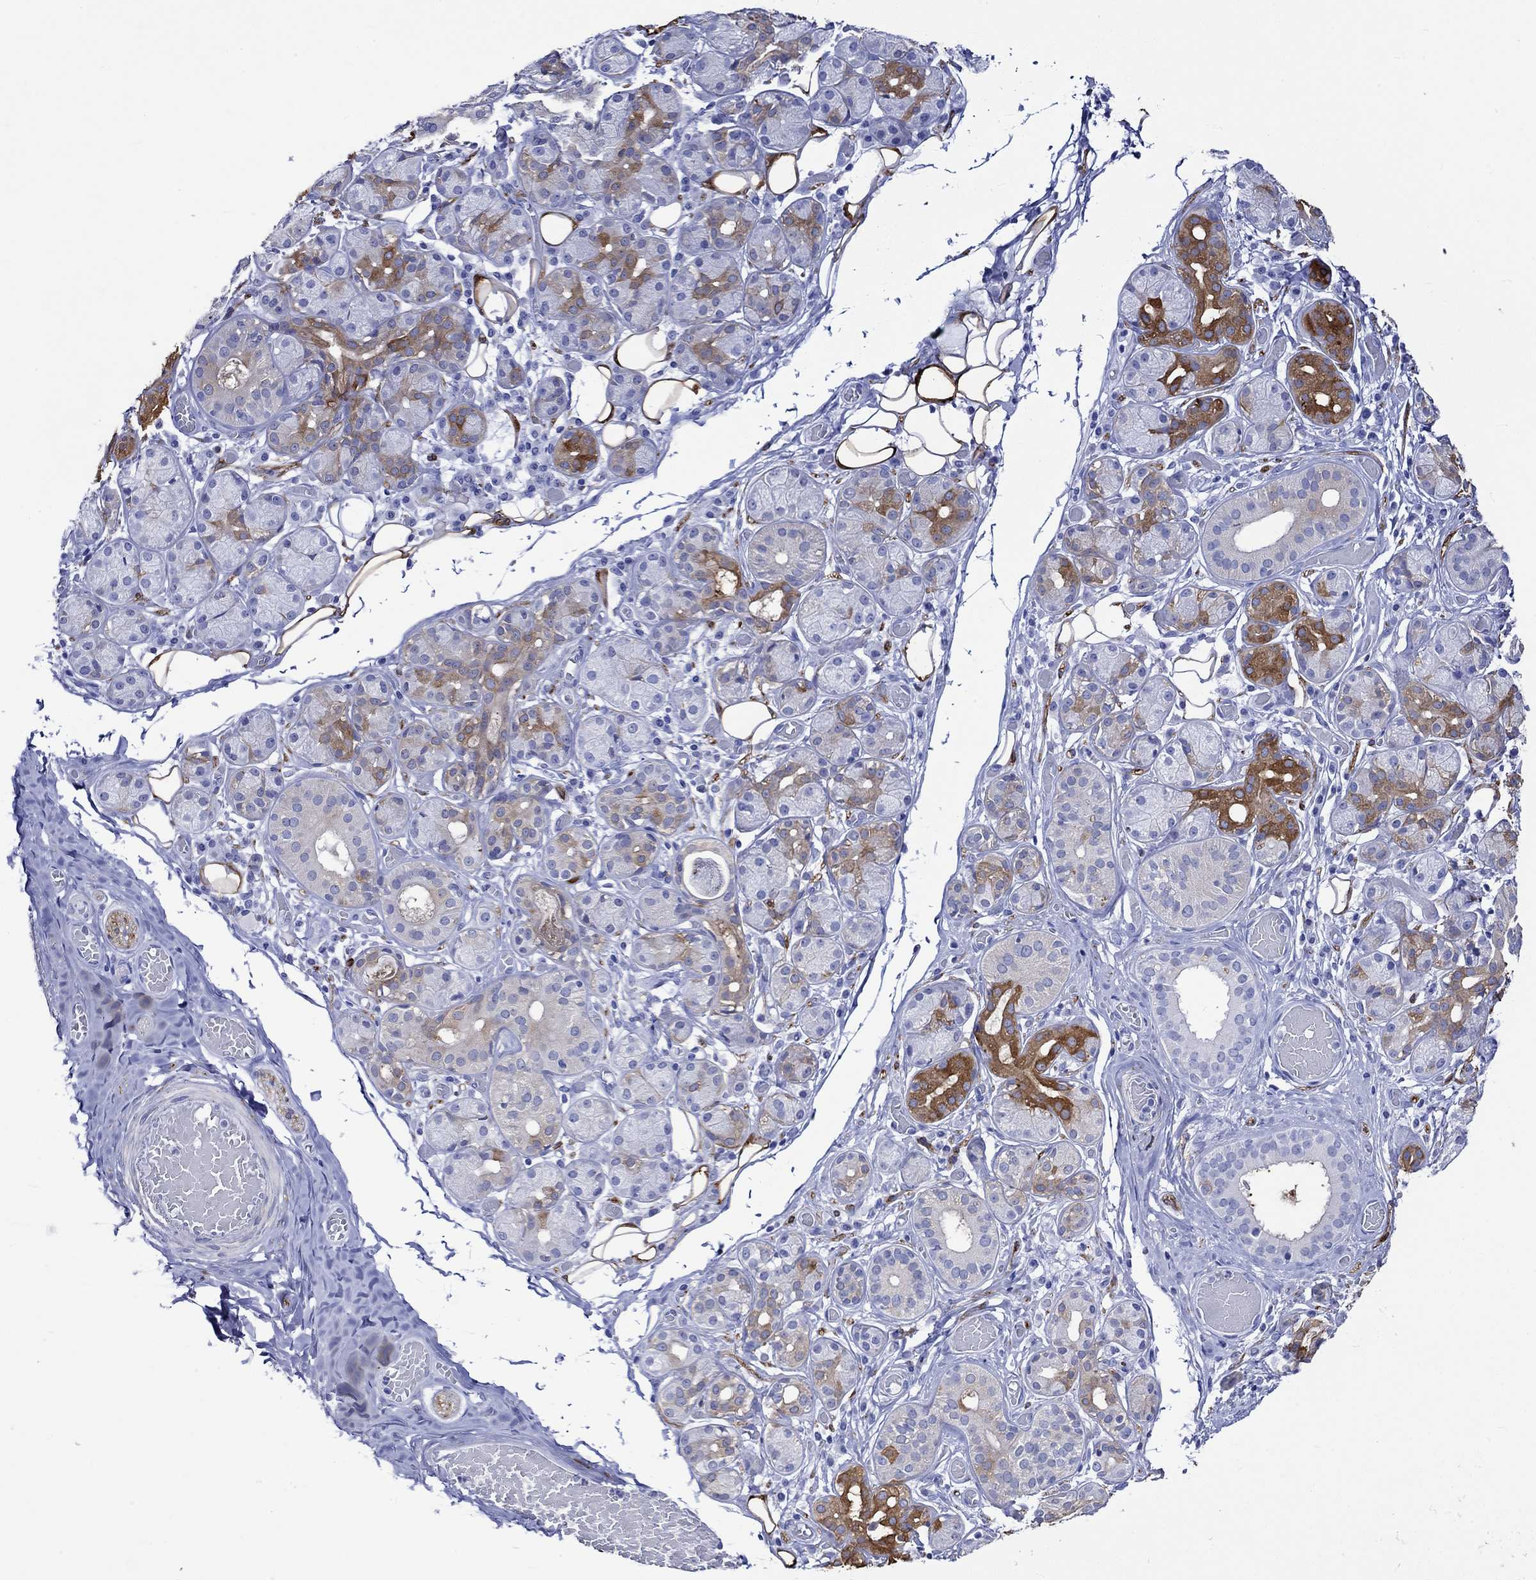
{"staining": {"intensity": "strong", "quantity": "<25%", "location": "cytoplasmic/membranous"}, "tissue": "salivary gland", "cell_type": "Glandular cells", "image_type": "normal", "snomed": [{"axis": "morphology", "description": "Normal tissue, NOS"}, {"axis": "topography", "description": "Salivary gland"}, {"axis": "topography", "description": "Peripheral nerve tissue"}], "caption": "Immunohistochemistry (IHC) image of benign salivary gland: human salivary gland stained using immunohistochemistry (IHC) demonstrates medium levels of strong protein expression localized specifically in the cytoplasmic/membranous of glandular cells, appearing as a cytoplasmic/membranous brown color.", "gene": "CRYAB", "patient": {"sex": "male", "age": 71}}